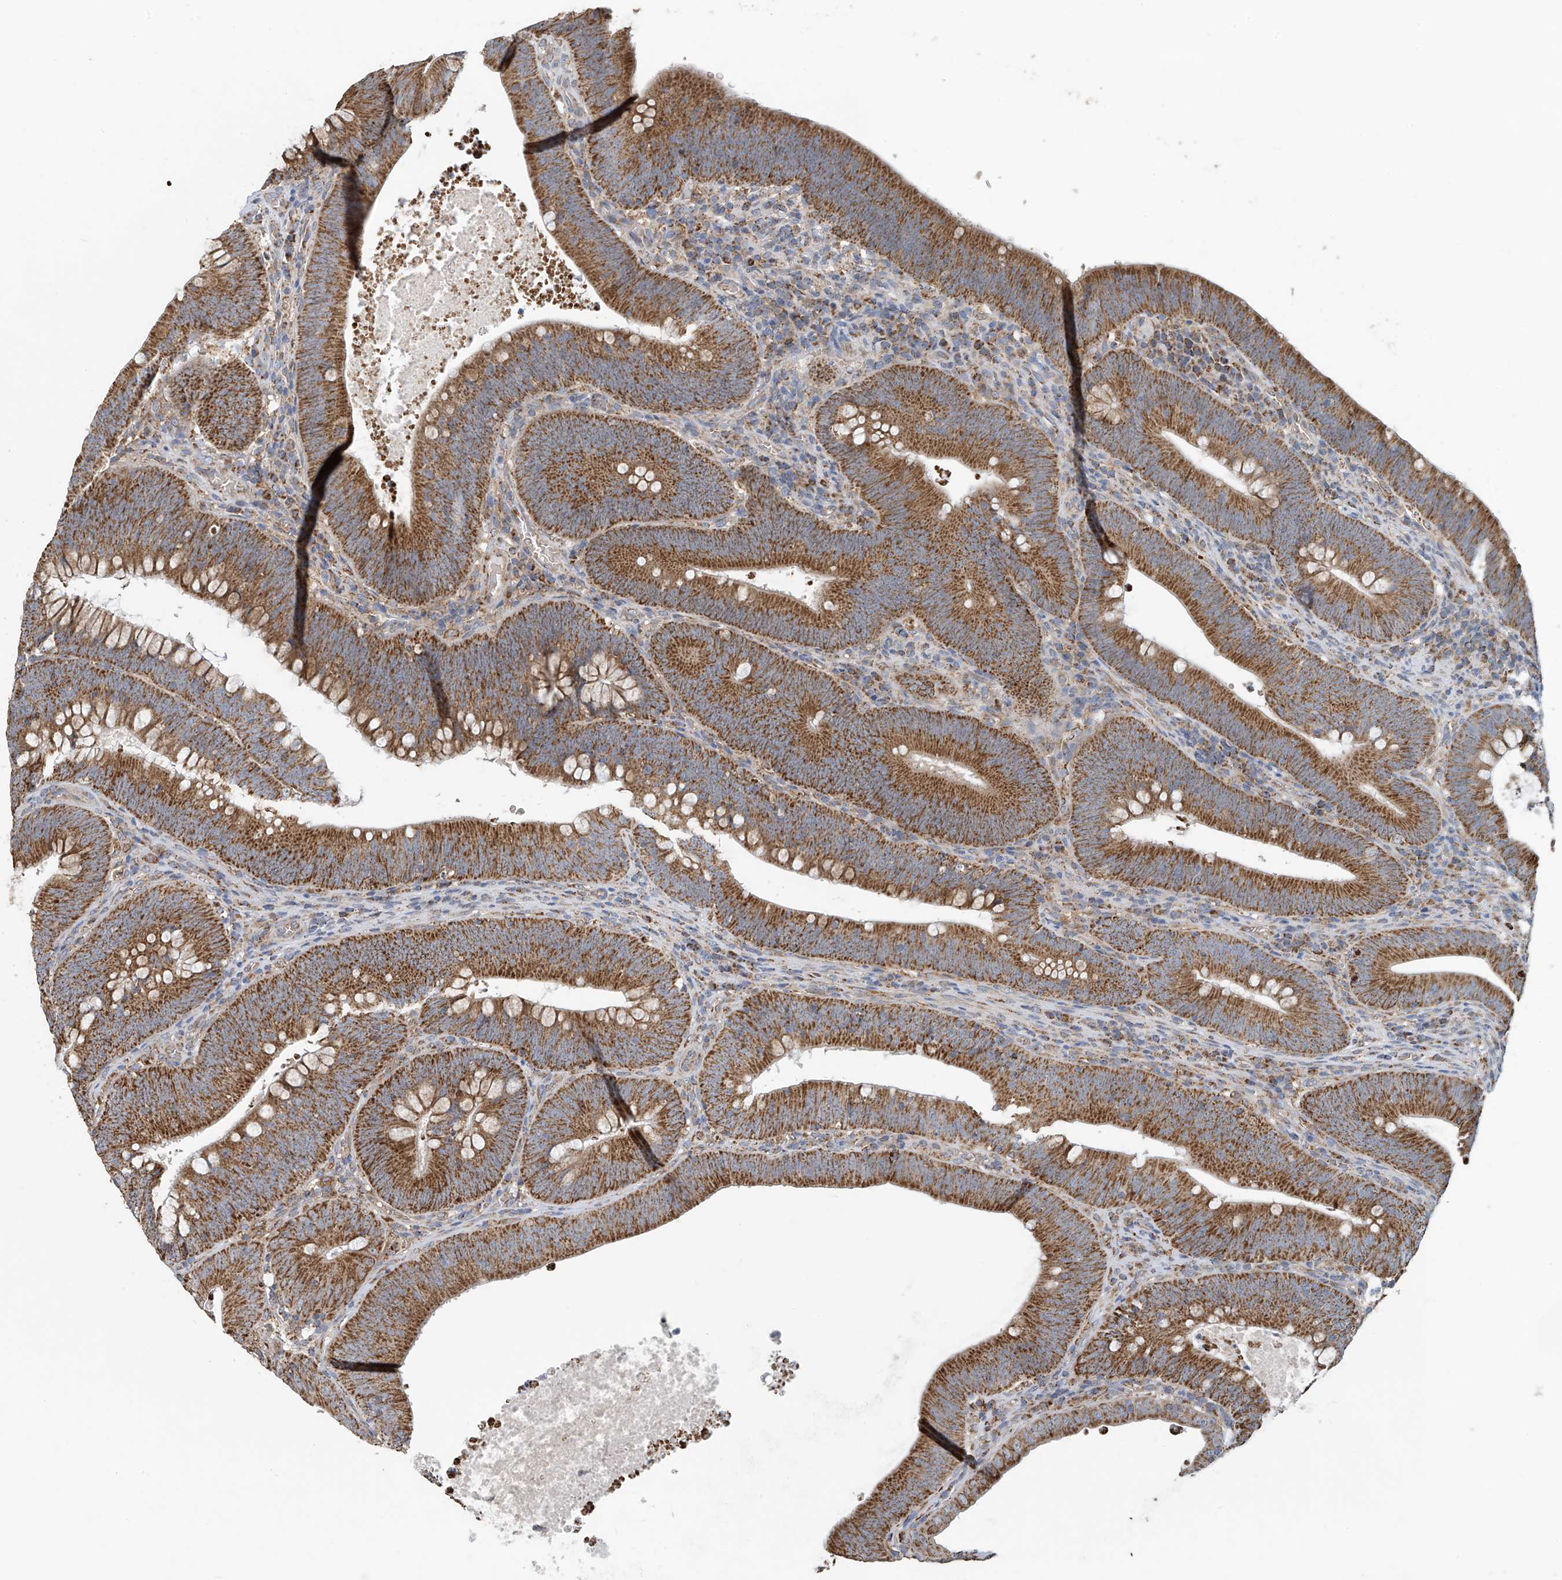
{"staining": {"intensity": "strong", "quantity": ">75%", "location": "cytoplasmic/membranous"}, "tissue": "colorectal cancer", "cell_type": "Tumor cells", "image_type": "cancer", "snomed": [{"axis": "morphology", "description": "Normal tissue, NOS"}, {"axis": "topography", "description": "Colon"}], "caption": "IHC micrograph of neoplastic tissue: colorectal cancer stained using immunohistochemistry exhibits high levels of strong protein expression localized specifically in the cytoplasmic/membranous of tumor cells, appearing as a cytoplasmic/membranous brown color.", "gene": "COMMD1", "patient": {"sex": "female", "age": 82}}